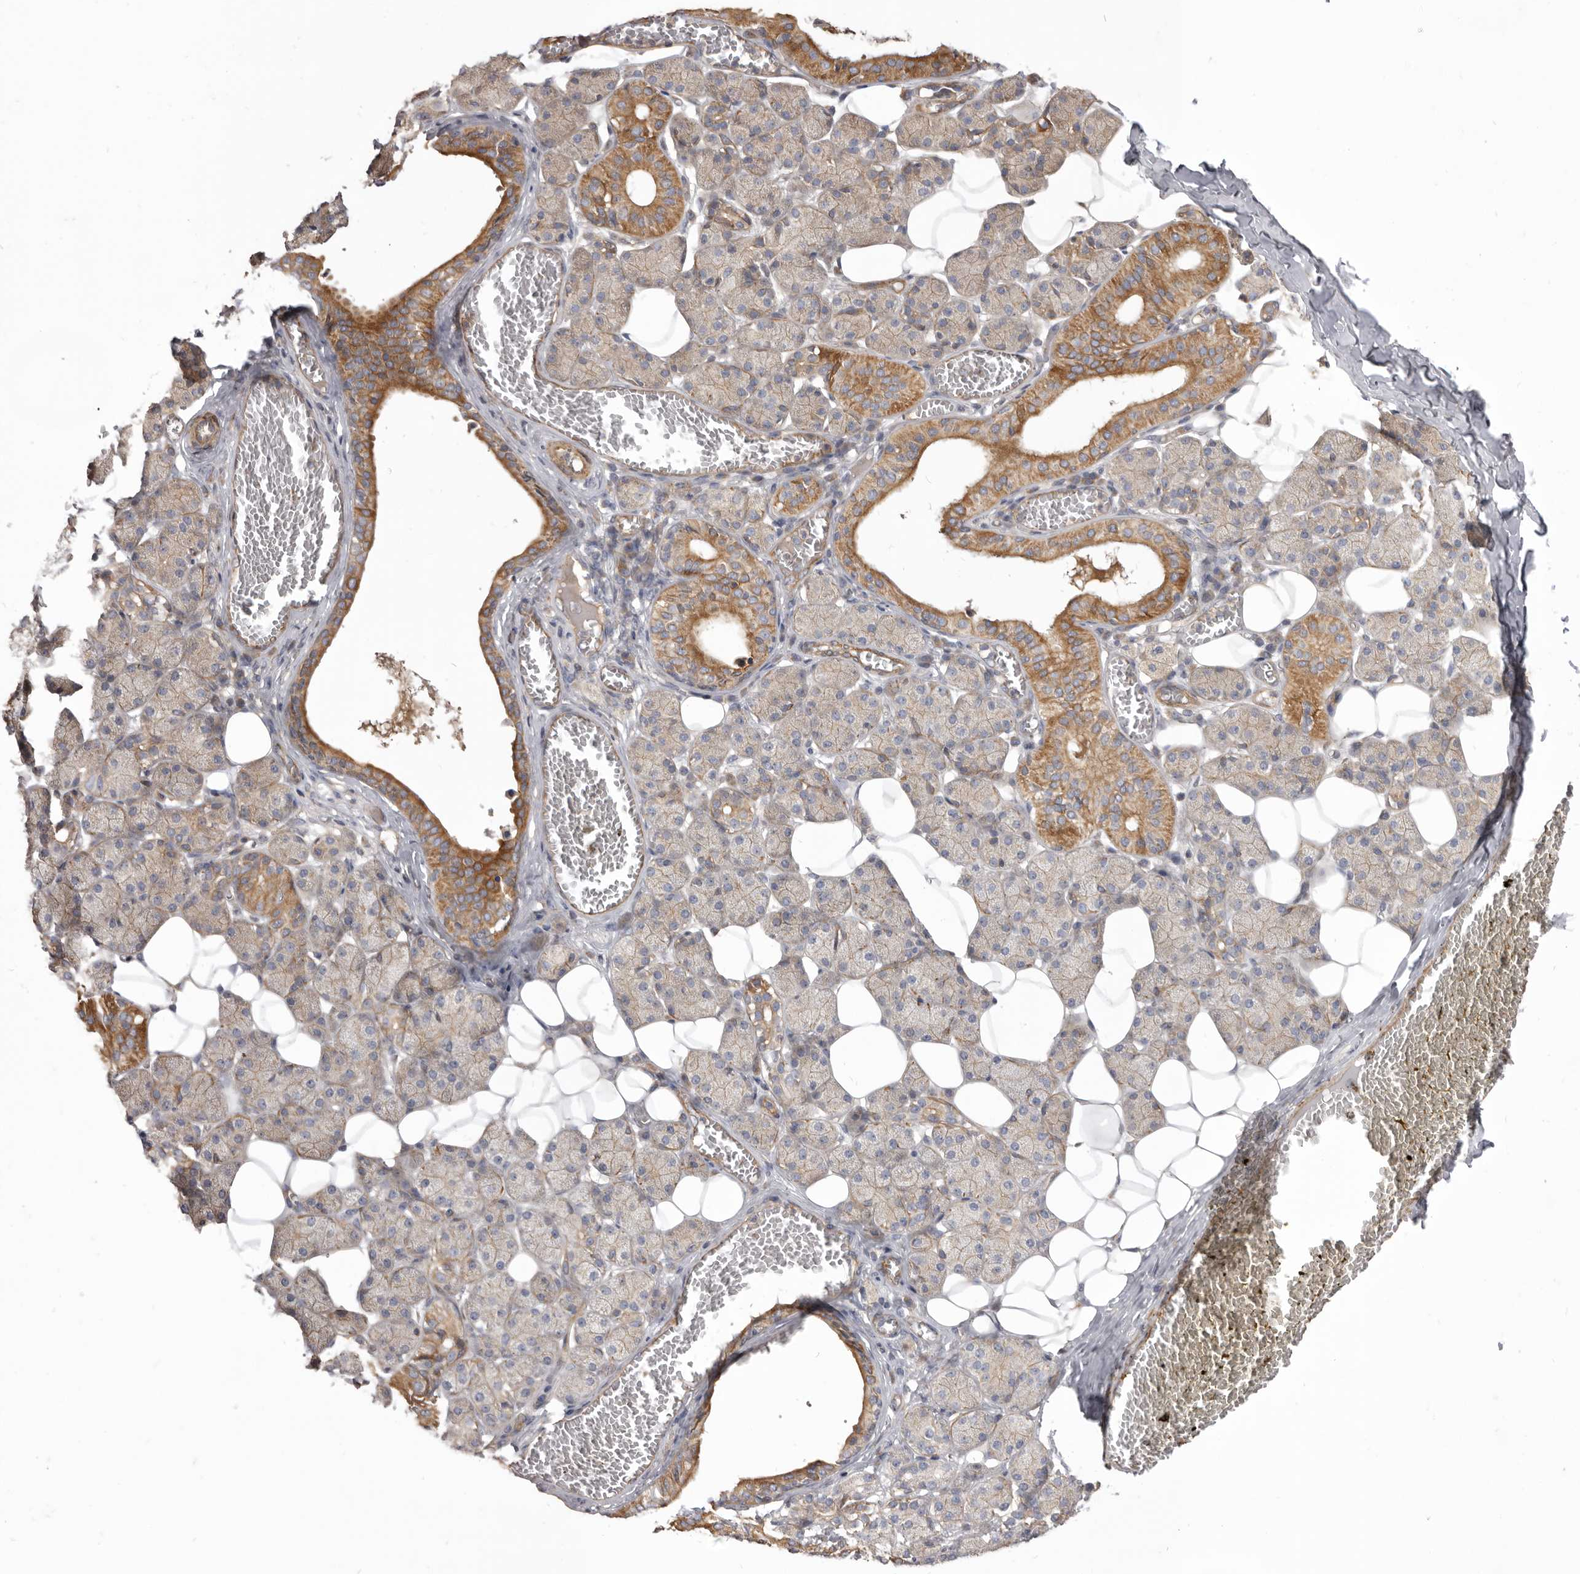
{"staining": {"intensity": "strong", "quantity": "25%-75%", "location": "cytoplasmic/membranous"}, "tissue": "salivary gland", "cell_type": "Glandular cells", "image_type": "normal", "snomed": [{"axis": "morphology", "description": "Normal tissue, NOS"}, {"axis": "topography", "description": "Salivary gland"}], "caption": "DAB (3,3'-diaminobenzidine) immunohistochemical staining of benign human salivary gland shows strong cytoplasmic/membranous protein expression in about 25%-75% of glandular cells. (IHC, brightfield microscopy, high magnification).", "gene": "VPS45", "patient": {"sex": "female", "age": 33}}